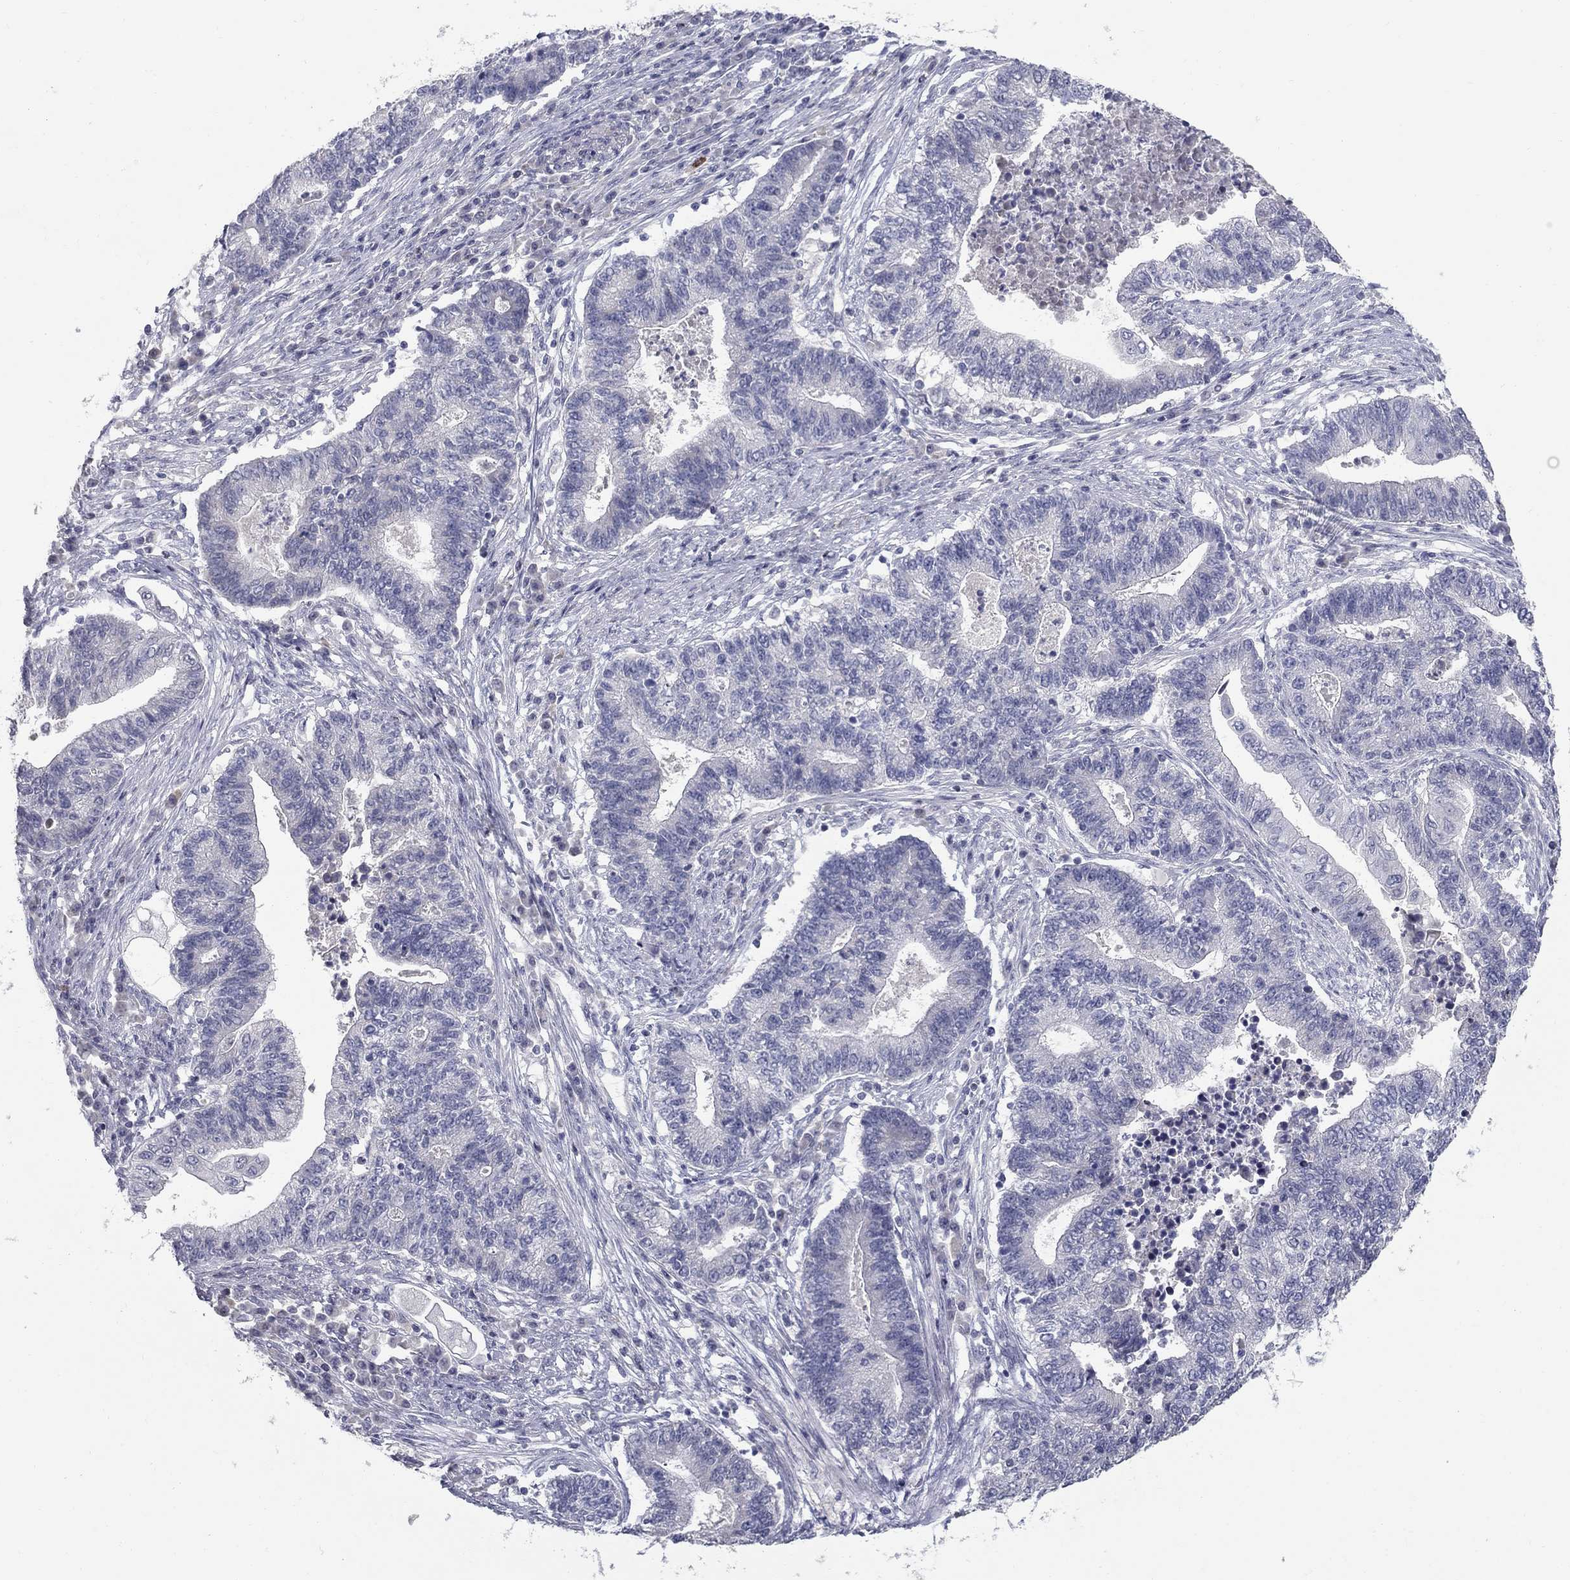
{"staining": {"intensity": "negative", "quantity": "none", "location": "none"}, "tissue": "endometrial cancer", "cell_type": "Tumor cells", "image_type": "cancer", "snomed": [{"axis": "morphology", "description": "Adenocarcinoma, NOS"}, {"axis": "topography", "description": "Uterus"}, {"axis": "topography", "description": "Endometrium"}], "caption": "Tumor cells show no significant protein staining in endometrial adenocarcinoma.", "gene": "NTRK2", "patient": {"sex": "female", "age": 54}}